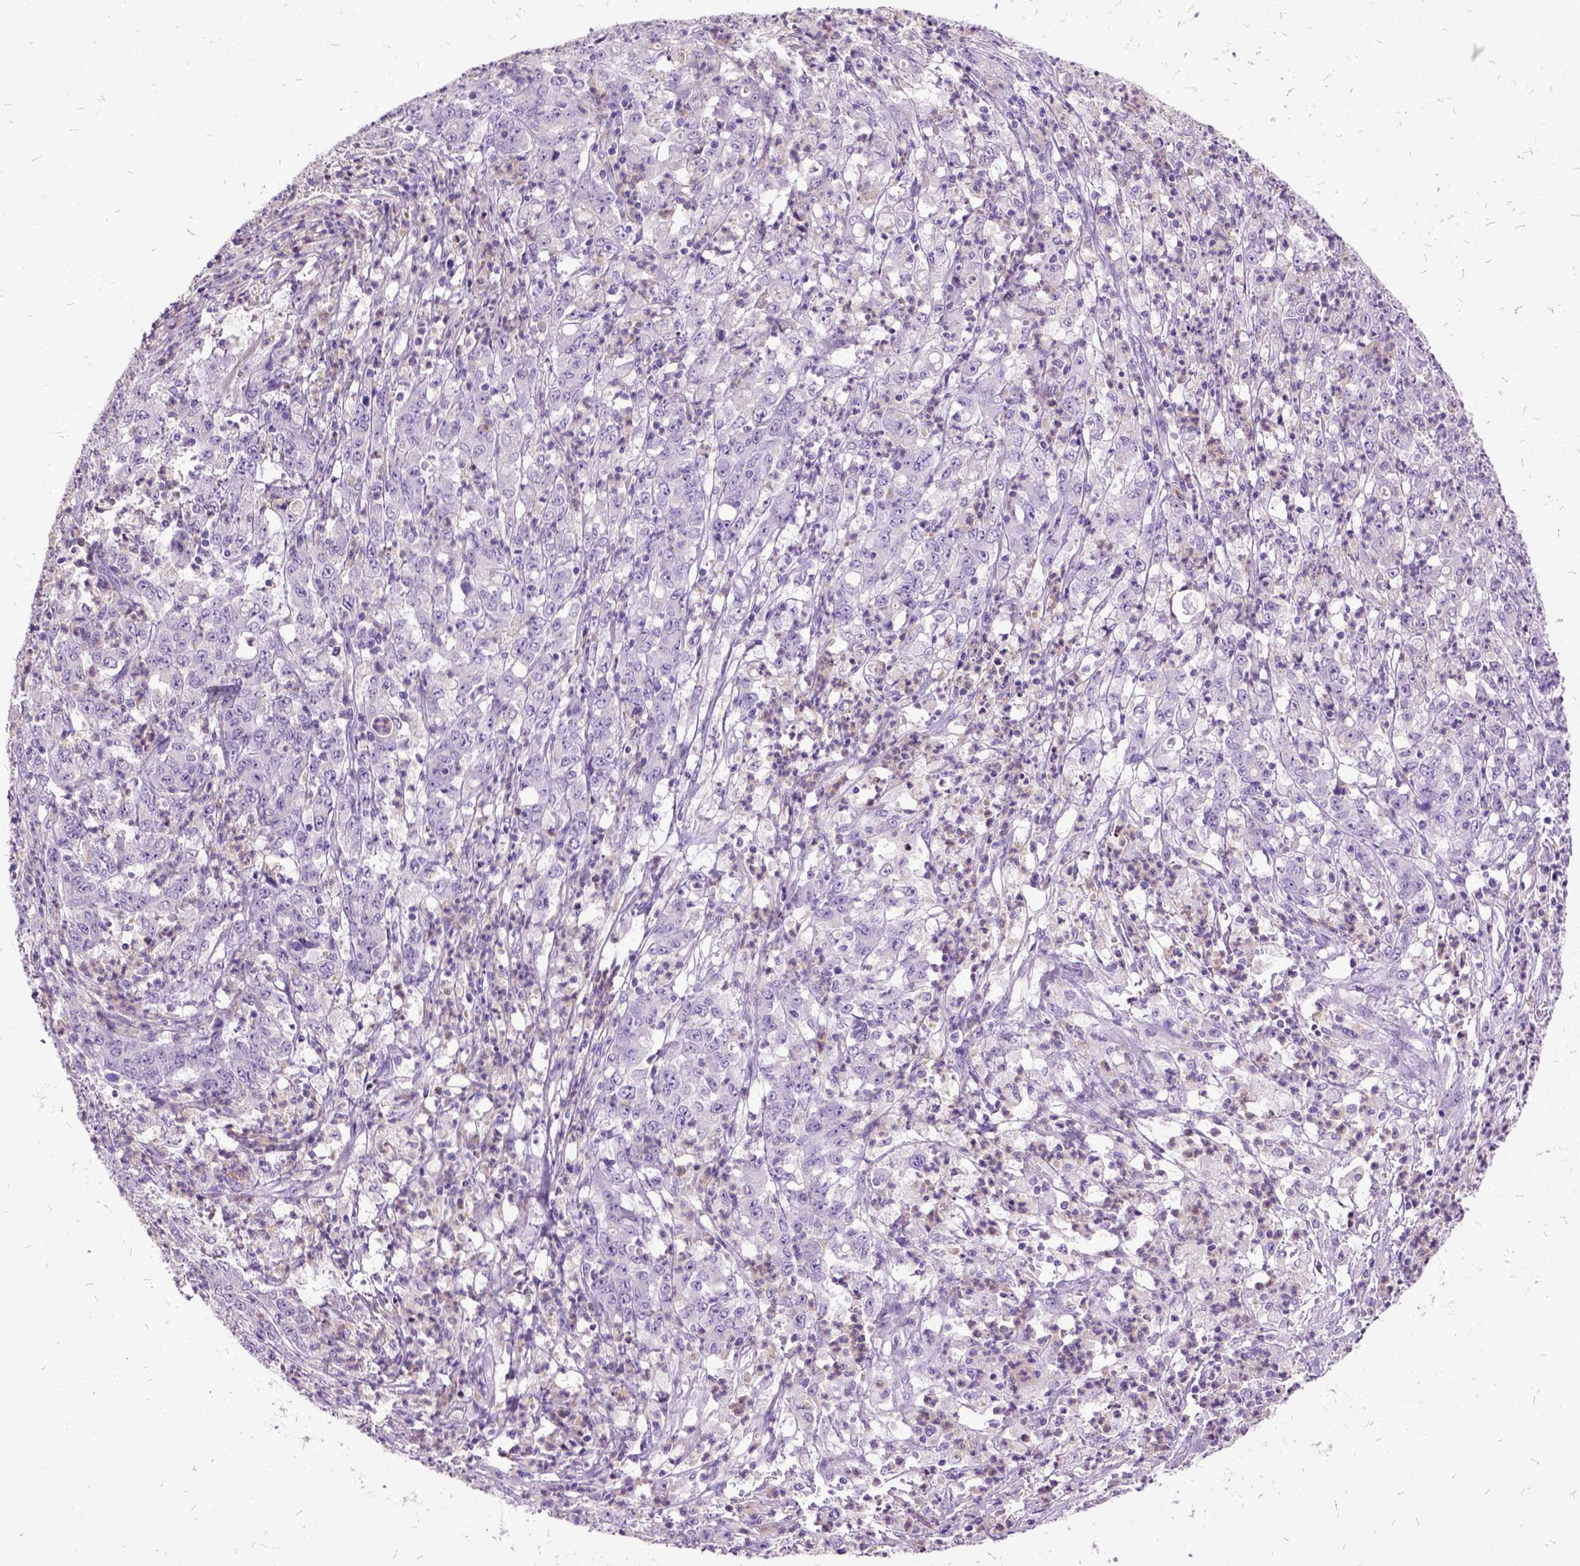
{"staining": {"intensity": "negative", "quantity": "none", "location": "none"}, "tissue": "stomach cancer", "cell_type": "Tumor cells", "image_type": "cancer", "snomed": [{"axis": "morphology", "description": "Adenocarcinoma, NOS"}, {"axis": "topography", "description": "Stomach, lower"}], "caption": "Tumor cells show no significant protein expression in stomach adenocarcinoma. The staining was performed using DAB to visualize the protein expression in brown, while the nuclei were stained in blue with hematoxylin (Magnification: 20x).", "gene": "MME", "patient": {"sex": "female", "age": 71}}